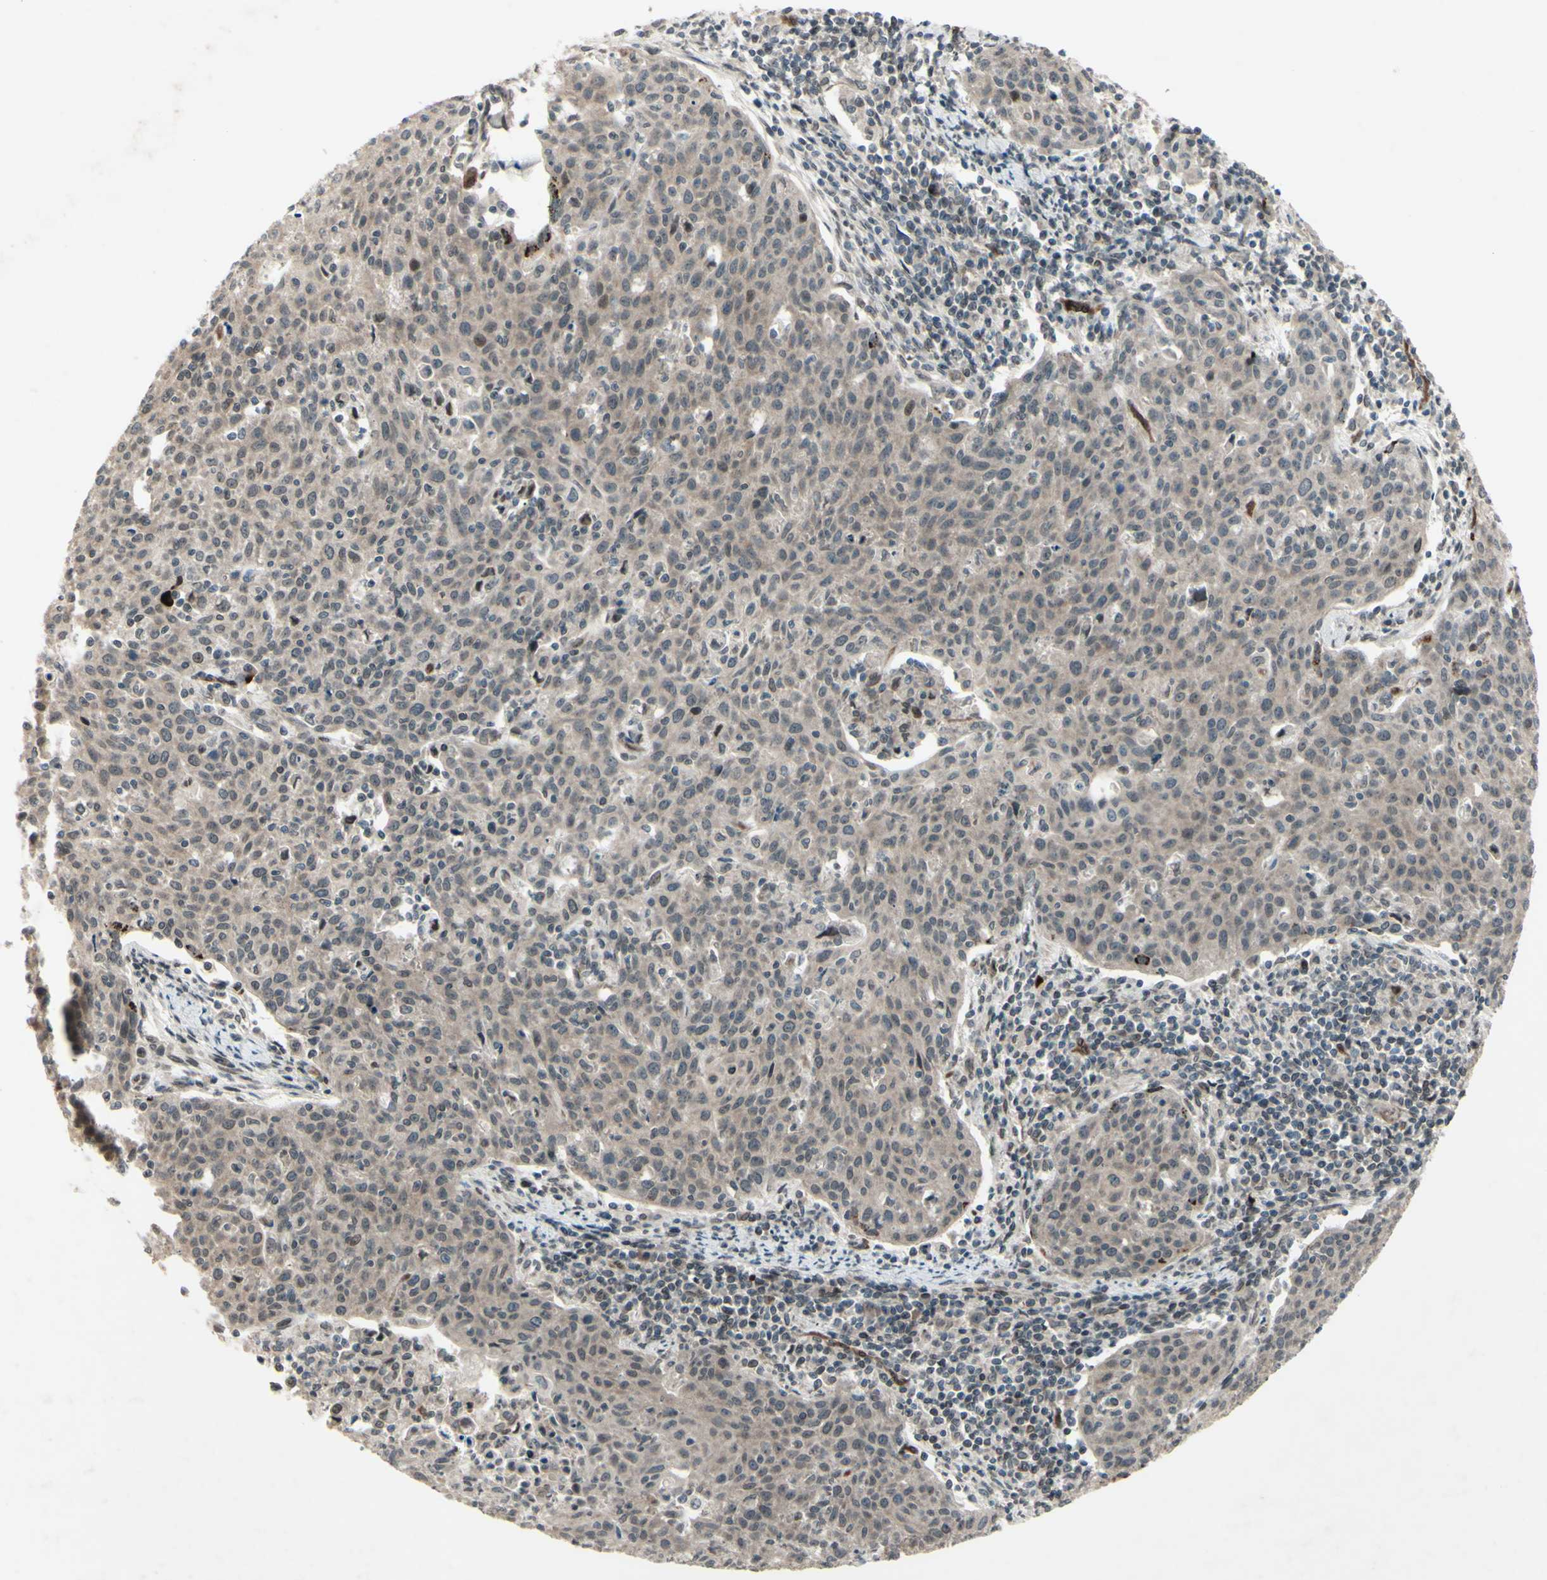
{"staining": {"intensity": "weak", "quantity": ">75%", "location": "cytoplasmic/membranous"}, "tissue": "cervical cancer", "cell_type": "Tumor cells", "image_type": "cancer", "snomed": [{"axis": "morphology", "description": "Squamous cell carcinoma, NOS"}, {"axis": "topography", "description": "Cervix"}], "caption": "A low amount of weak cytoplasmic/membranous positivity is identified in approximately >75% of tumor cells in cervical cancer (squamous cell carcinoma) tissue.", "gene": "MLF2", "patient": {"sex": "female", "age": 38}}